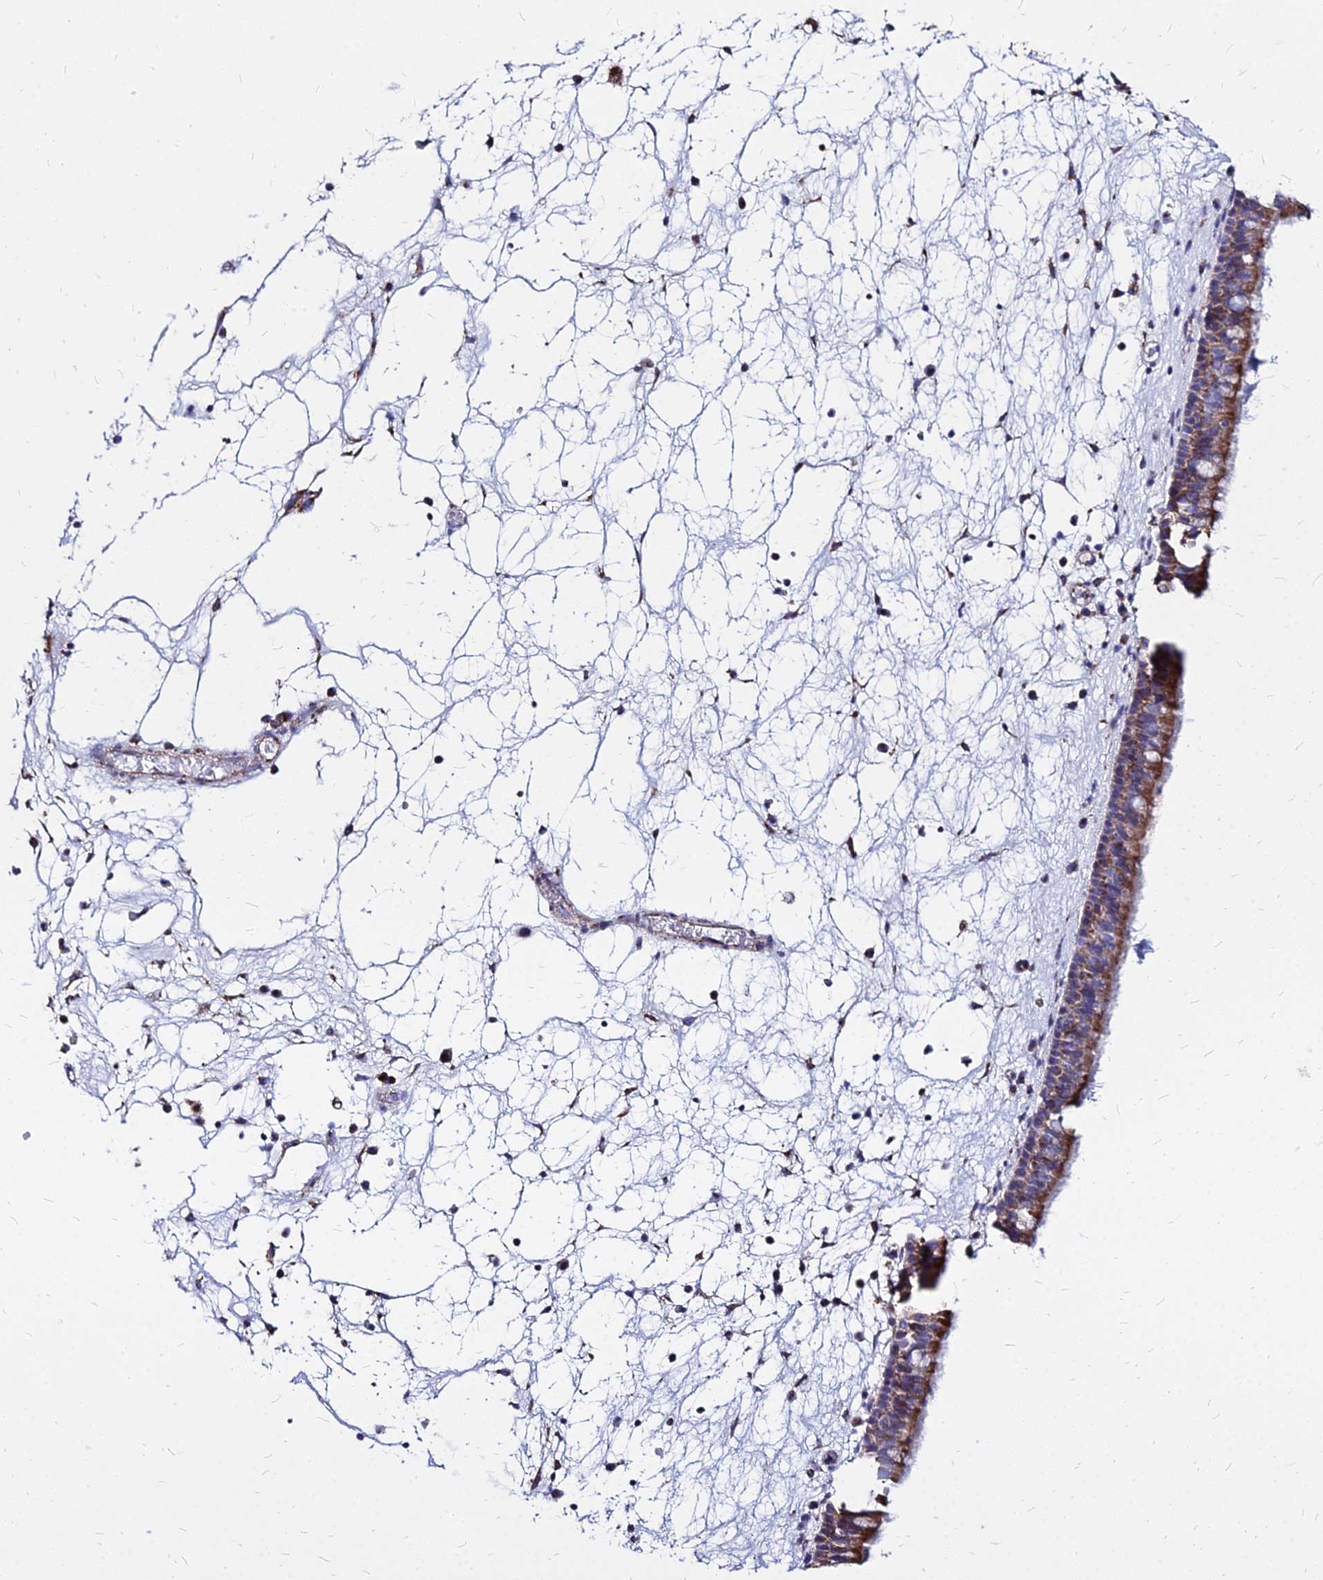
{"staining": {"intensity": "strong", "quantity": ">75%", "location": "cytoplasmic/membranous"}, "tissue": "nasopharynx", "cell_type": "Respiratory epithelial cells", "image_type": "normal", "snomed": [{"axis": "morphology", "description": "Normal tissue, NOS"}, {"axis": "morphology", "description": "Inflammation, NOS"}, {"axis": "morphology", "description": "Malignant melanoma, Metastatic site"}, {"axis": "topography", "description": "Nasopharynx"}], "caption": "This micrograph demonstrates IHC staining of unremarkable nasopharynx, with high strong cytoplasmic/membranous positivity in approximately >75% of respiratory epithelial cells.", "gene": "DLD", "patient": {"sex": "male", "age": 70}}